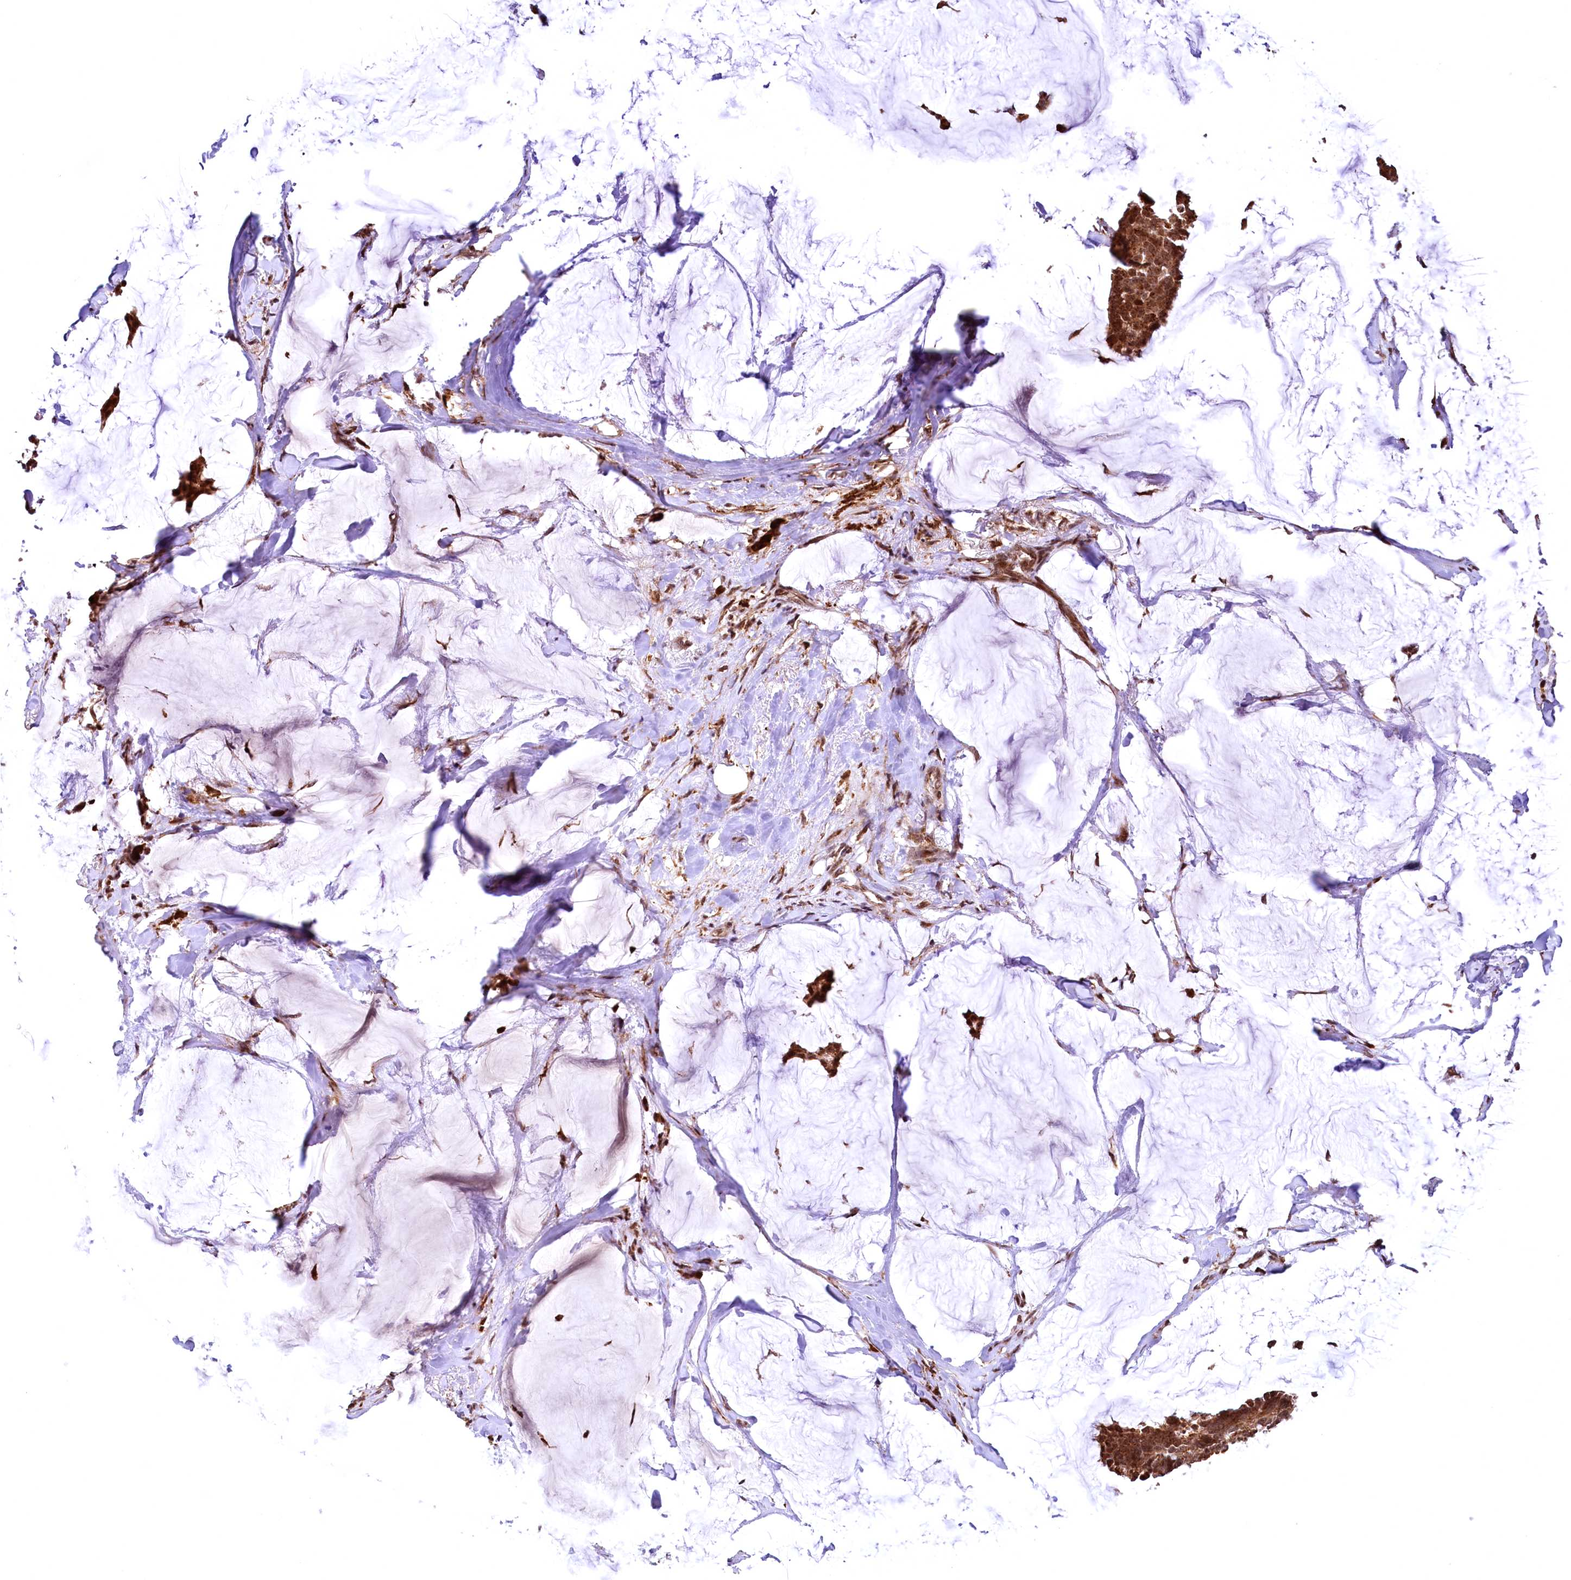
{"staining": {"intensity": "strong", "quantity": ">75%", "location": "cytoplasmic/membranous,nuclear"}, "tissue": "breast cancer", "cell_type": "Tumor cells", "image_type": "cancer", "snomed": [{"axis": "morphology", "description": "Duct carcinoma"}, {"axis": "topography", "description": "Breast"}], "caption": "Brown immunohistochemical staining in human breast cancer displays strong cytoplasmic/membranous and nuclear positivity in approximately >75% of tumor cells.", "gene": "PDS5B", "patient": {"sex": "female", "age": 93}}